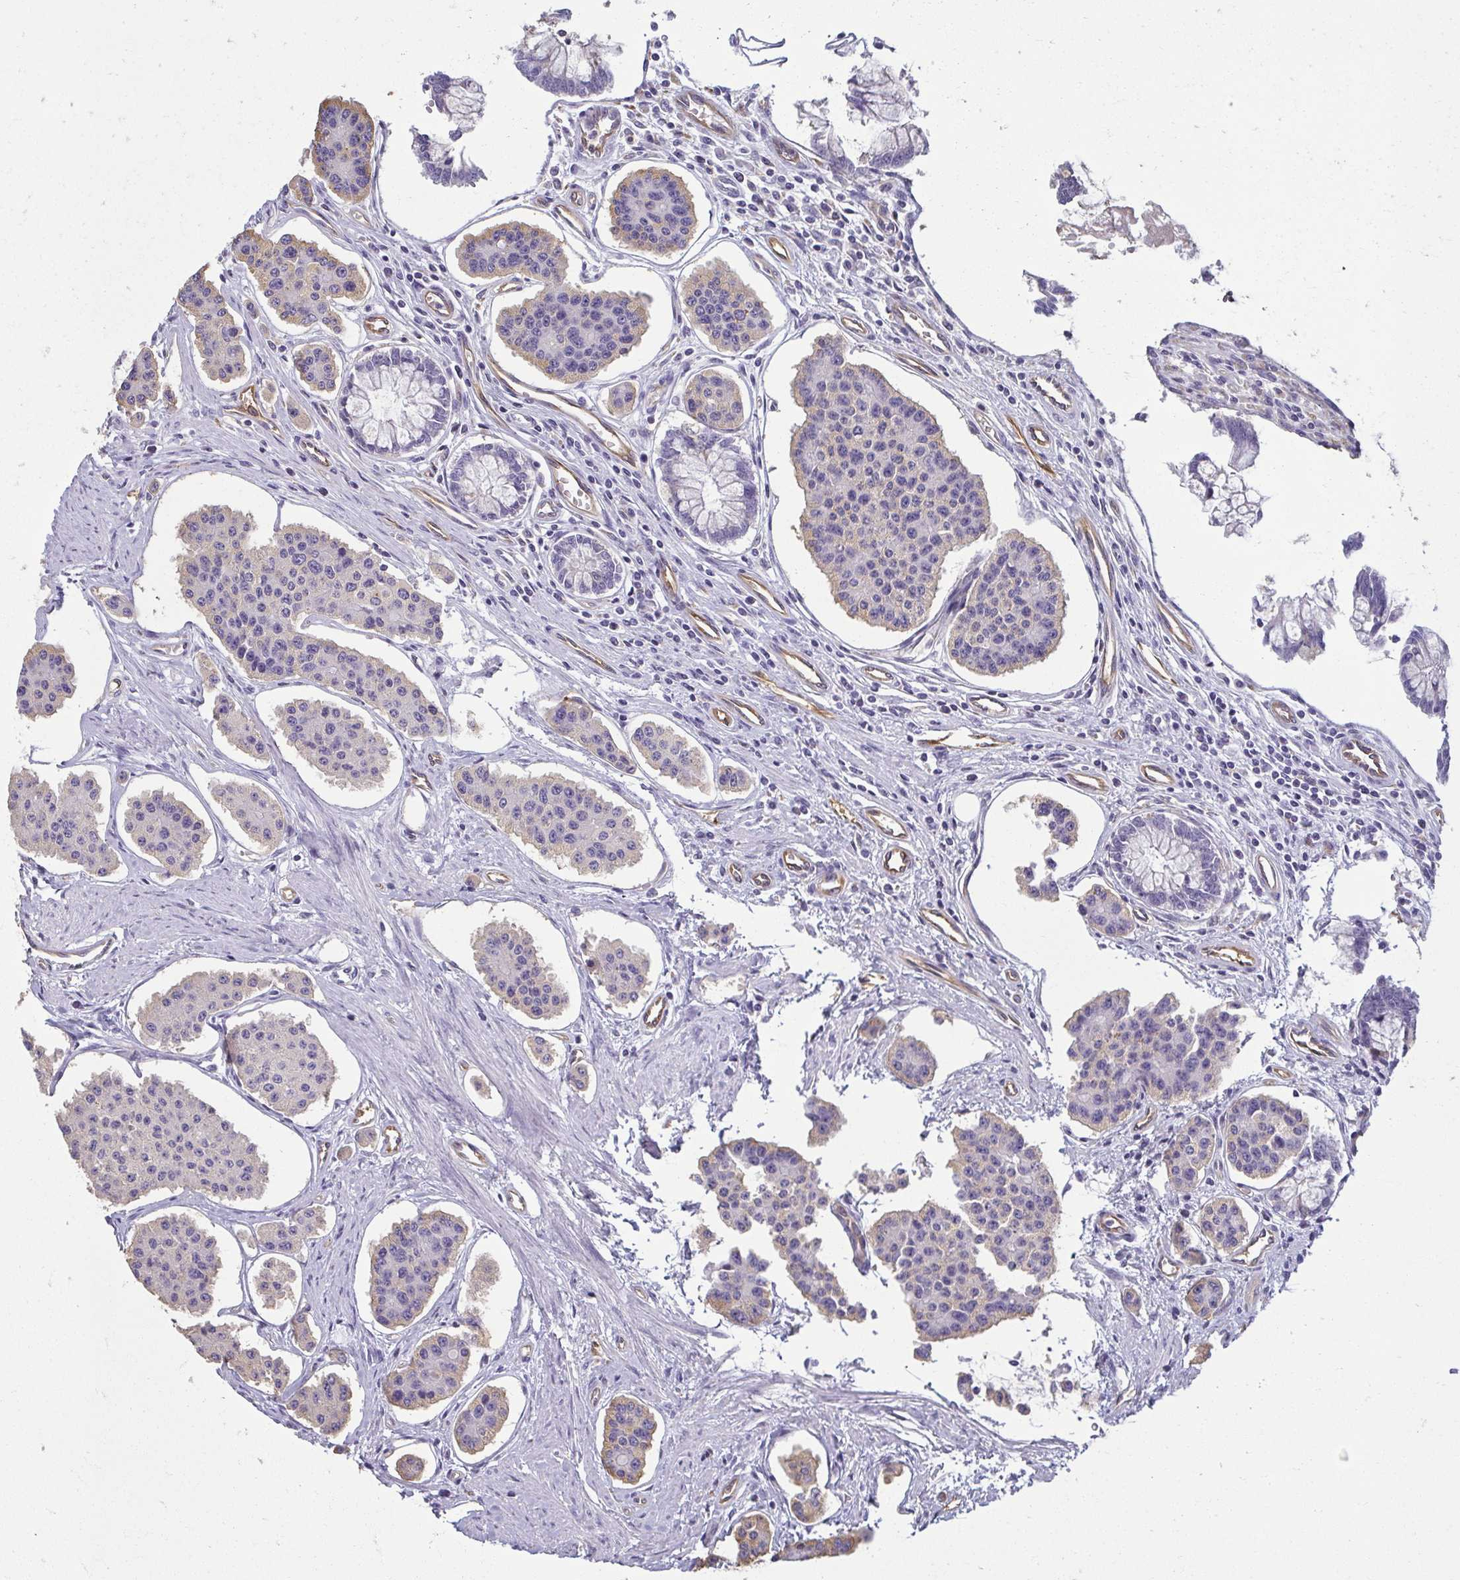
{"staining": {"intensity": "weak", "quantity": "<25%", "location": "cytoplasmic/membranous"}, "tissue": "carcinoid", "cell_type": "Tumor cells", "image_type": "cancer", "snomed": [{"axis": "morphology", "description": "Carcinoid, malignant, NOS"}, {"axis": "topography", "description": "Small intestine"}], "caption": "A high-resolution micrograph shows immunohistochemistry (IHC) staining of carcinoid (malignant), which reveals no significant expression in tumor cells. (IHC, brightfield microscopy, high magnification).", "gene": "PDE2A", "patient": {"sex": "female", "age": 65}}